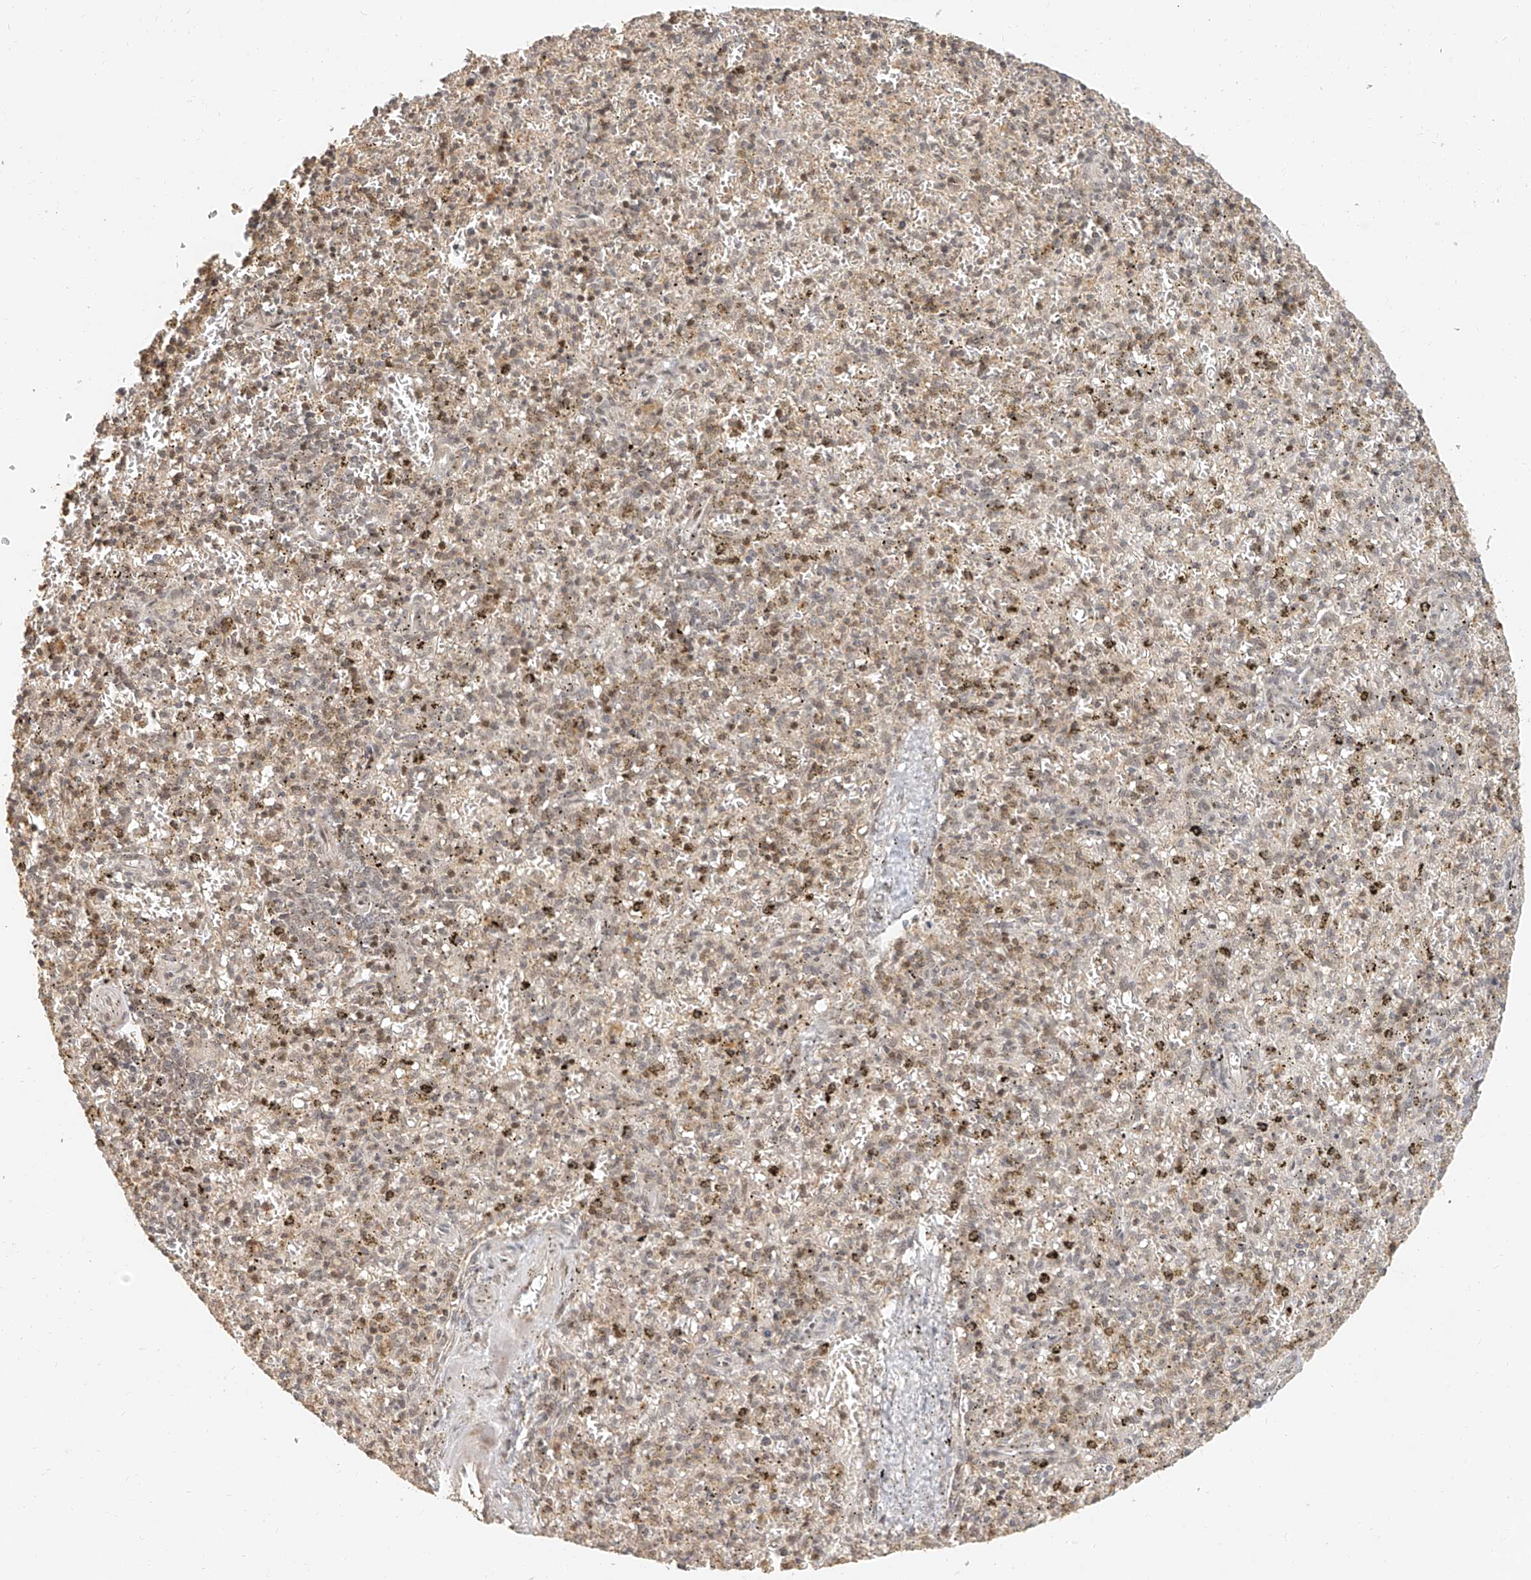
{"staining": {"intensity": "moderate", "quantity": "25%-75%", "location": "cytoplasmic/membranous"}, "tissue": "spleen", "cell_type": "Cells in red pulp", "image_type": "normal", "snomed": [{"axis": "morphology", "description": "Normal tissue, NOS"}, {"axis": "topography", "description": "Spleen"}], "caption": "Protein staining of normal spleen demonstrates moderate cytoplasmic/membranous positivity in about 25%-75% of cells in red pulp.", "gene": "CXorf58", "patient": {"sex": "male", "age": 72}}